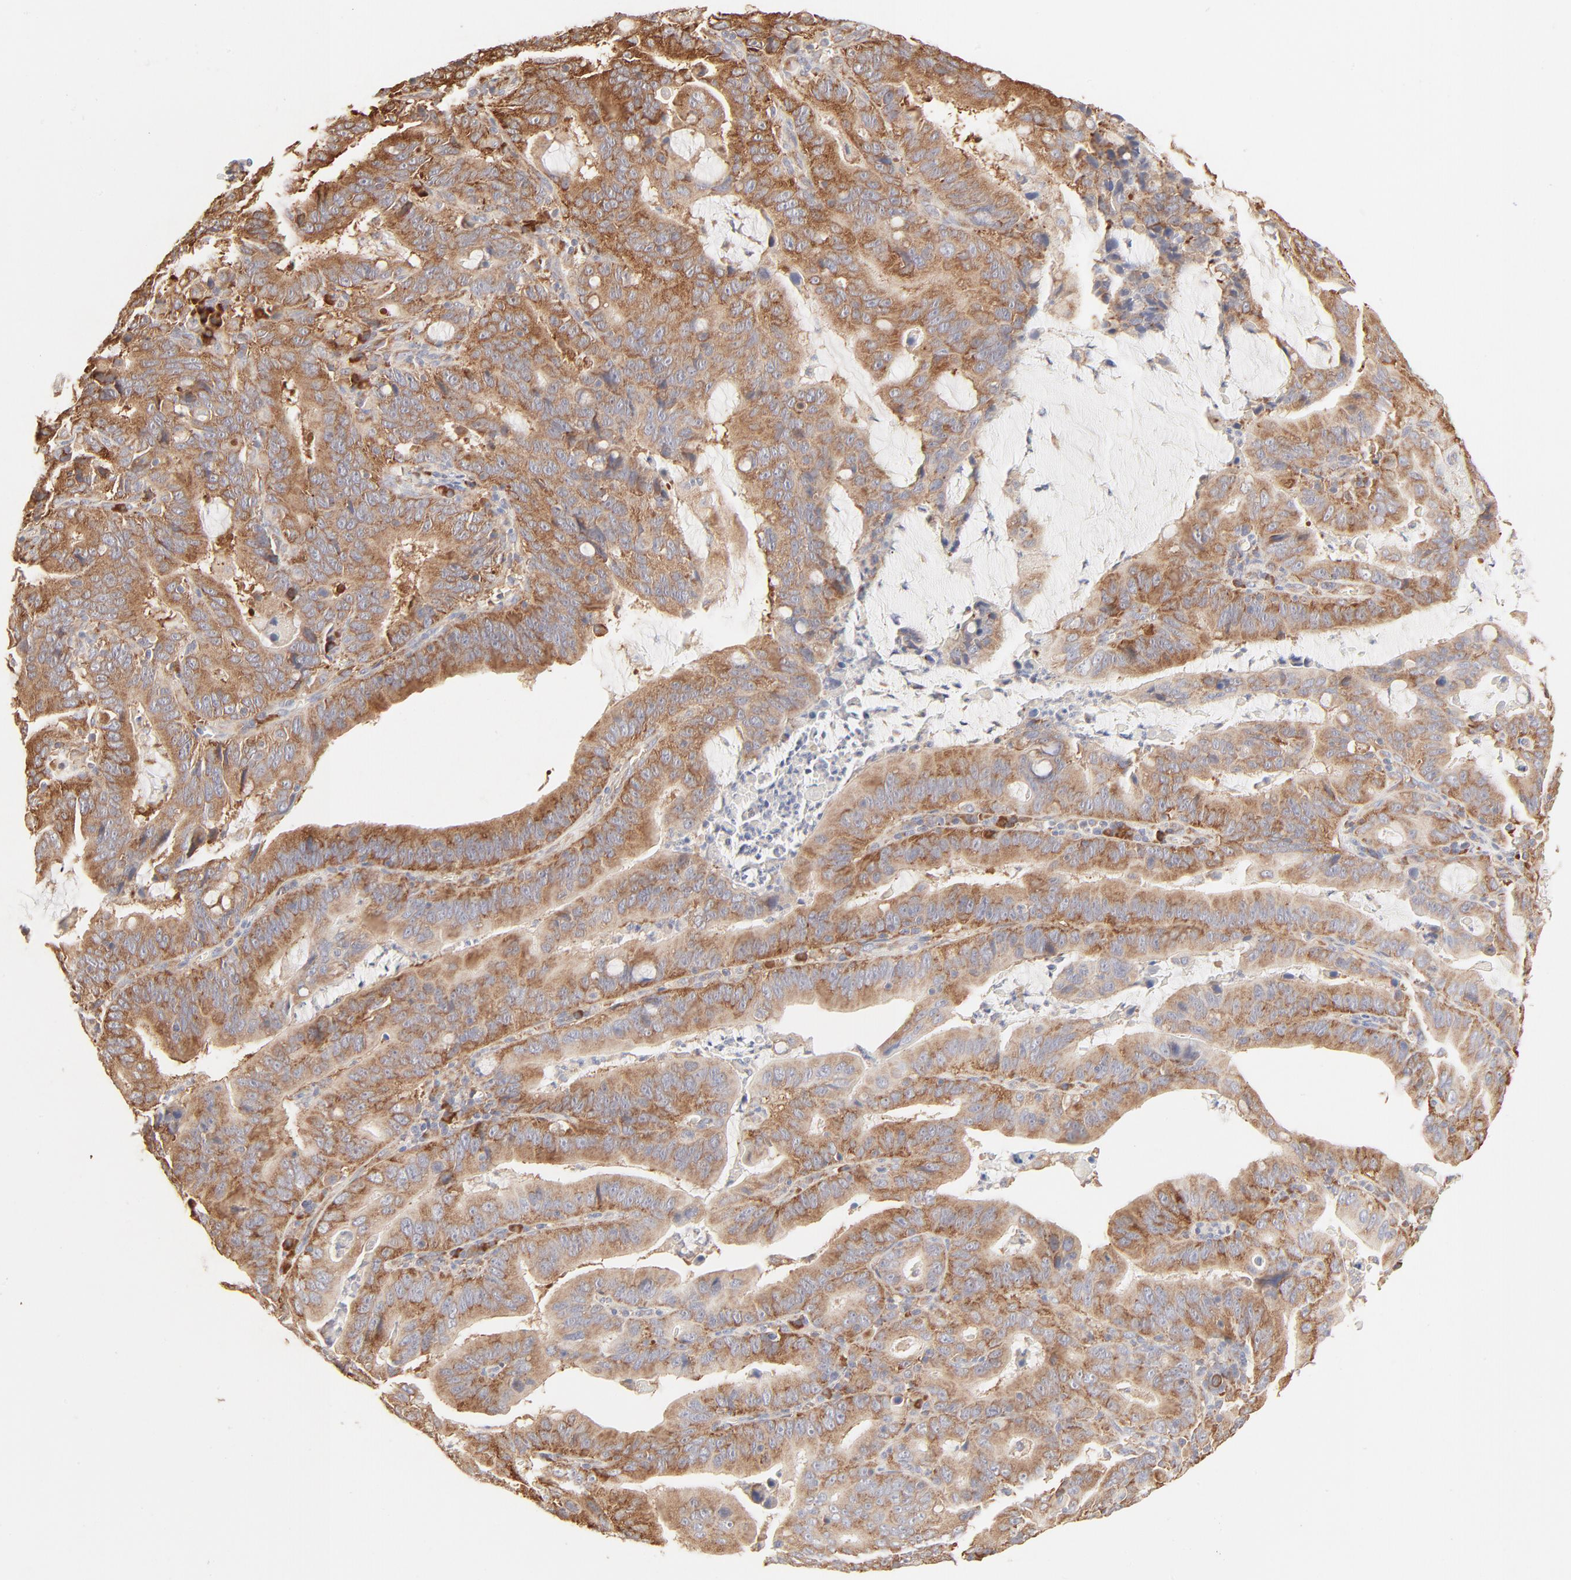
{"staining": {"intensity": "moderate", "quantity": ">75%", "location": "cytoplasmic/membranous"}, "tissue": "stomach cancer", "cell_type": "Tumor cells", "image_type": "cancer", "snomed": [{"axis": "morphology", "description": "Adenocarcinoma, NOS"}, {"axis": "topography", "description": "Stomach, upper"}], "caption": "The image shows staining of adenocarcinoma (stomach), revealing moderate cytoplasmic/membranous protein staining (brown color) within tumor cells.", "gene": "RPS20", "patient": {"sex": "male", "age": 63}}